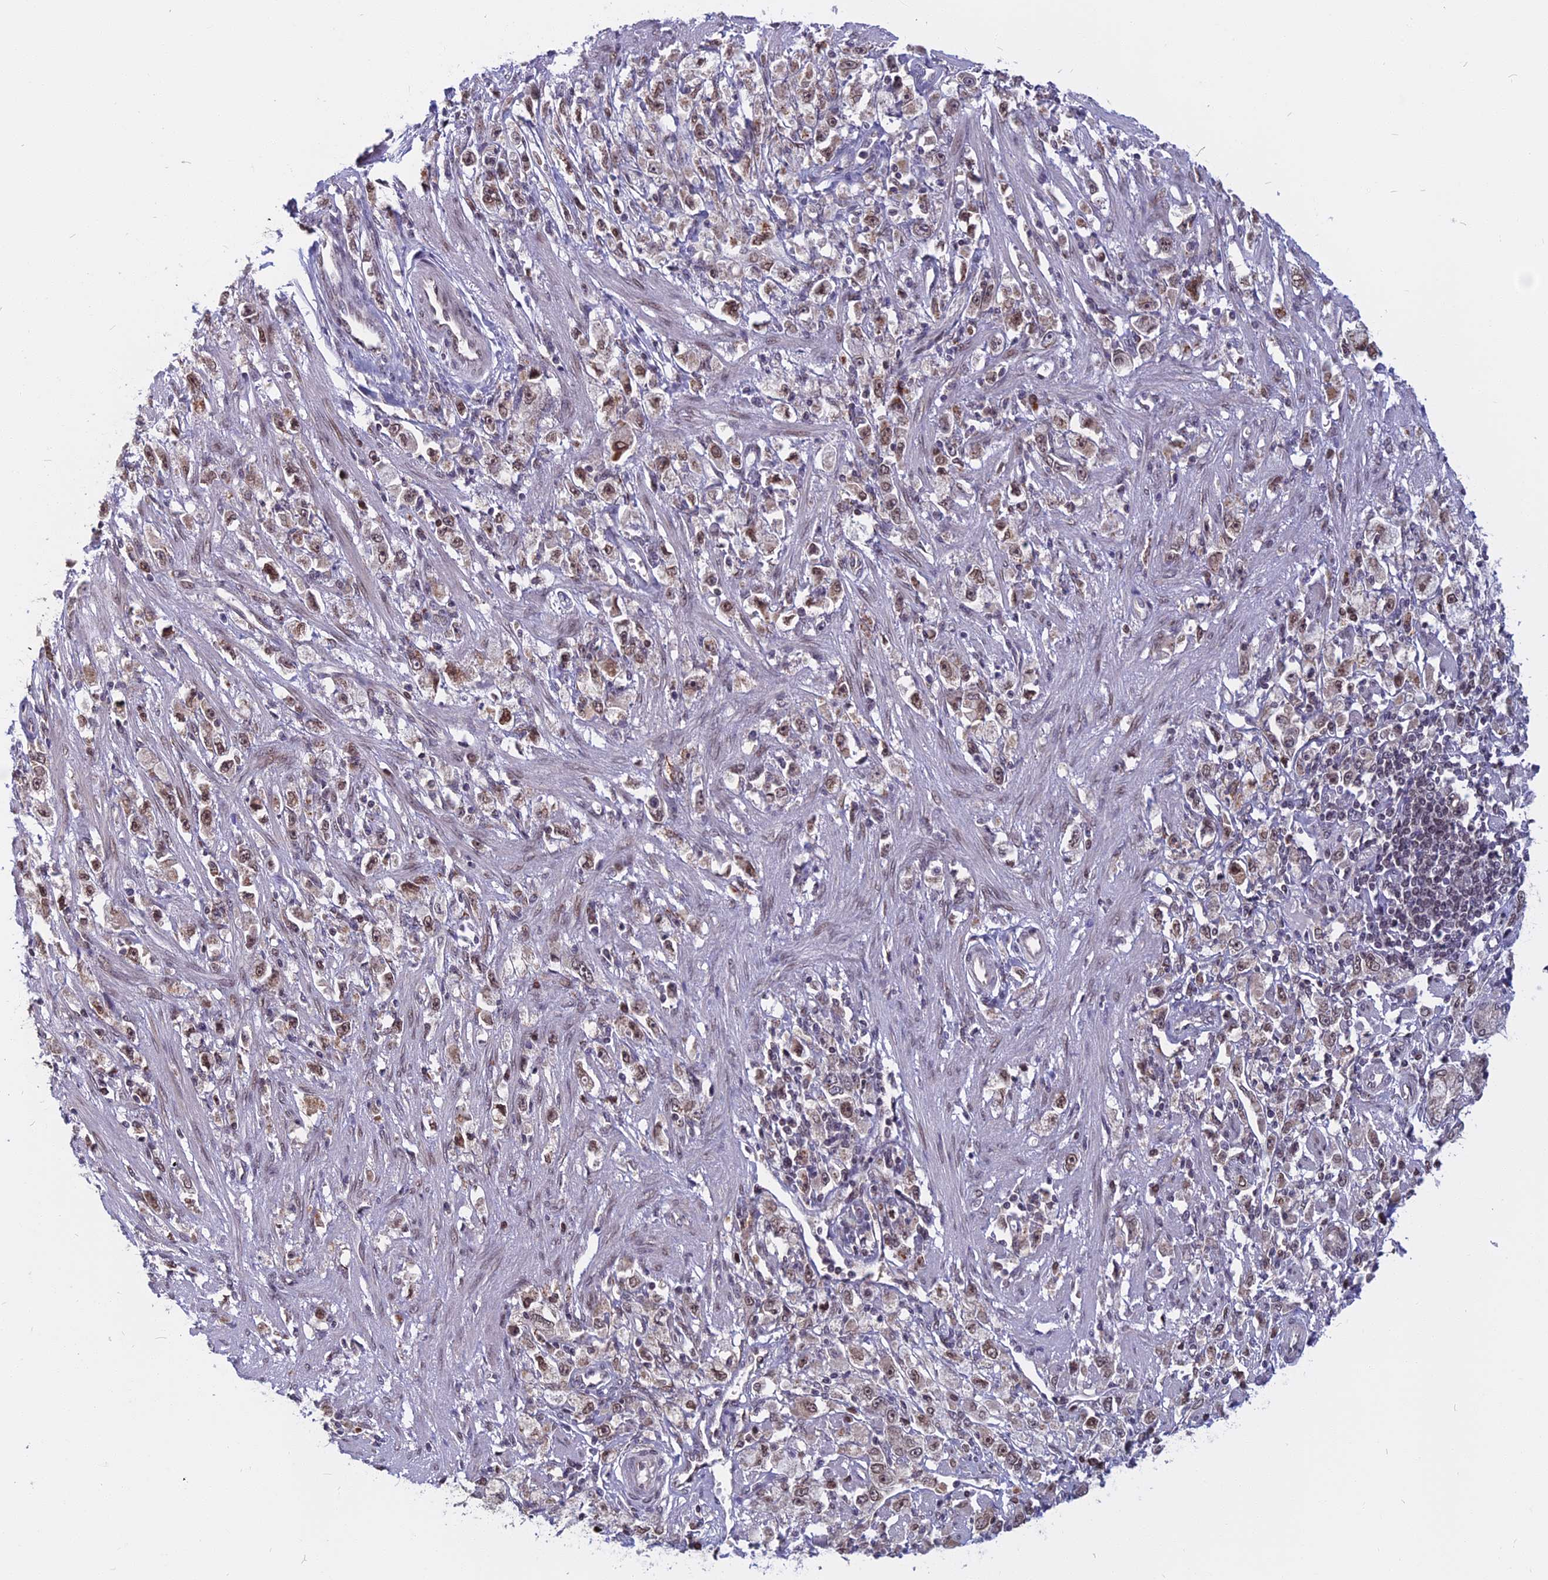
{"staining": {"intensity": "moderate", "quantity": ">75%", "location": "cytoplasmic/membranous,nuclear"}, "tissue": "stomach cancer", "cell_type": "Tumor cells", "image_type": "cancer", "snomed": [{"axis": "morphology", "description": "Adenocarcinoma, NOS"}, {"axis": "topography", "description": "Stomach"}], "caption": "A micrograph of human stomach cancer stained for a protein reveals moderate cytoplasmic/membranous and nuclear brown staining in tumor cells.", "gene": "CCDC113", "patient": {"sex": "female", "age": 59}}